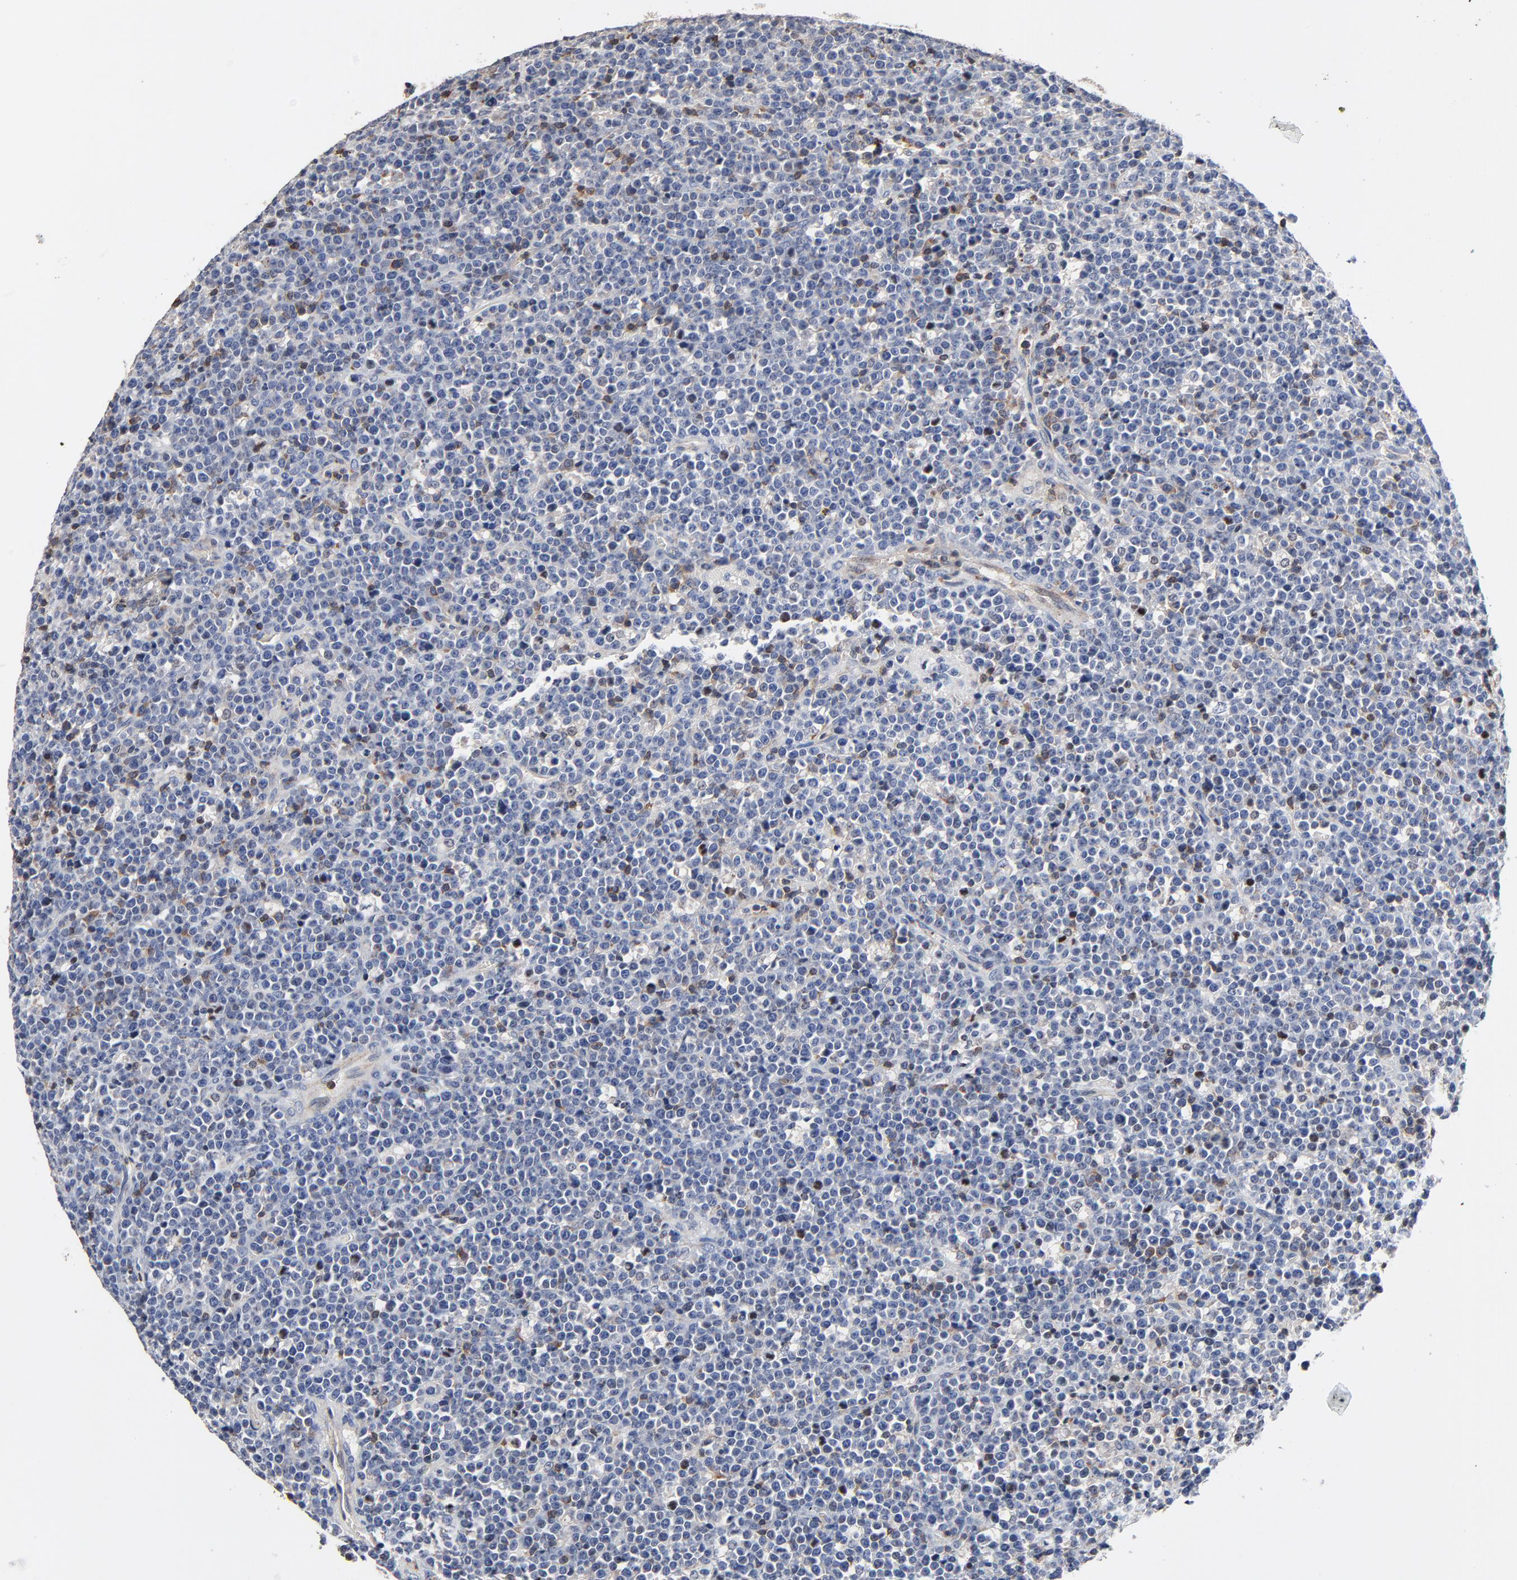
{"staining": {"intensity": "negative", "quantity": "none", "location": "none"}, "tissue": "lymphoma", "cell_type": "Tumor cells", "image_type": "cancer", "snomed": [{"axis": "morphology", "description": "Malignant lymphoma, non-Hodgkin's type, High grade"}, {"axis": "topography", "description": "Ovary"}], "caption": "High magnification brightfield microscopy of high-grade malignant lymphoma, non-Hodgkin's type stained with DAB (brown) and counterstained with hematoxylin (blue): tumor cells show no significant positivity.", "gene": "SKAP1", "patient": {"sex": "female", "age": 56}}